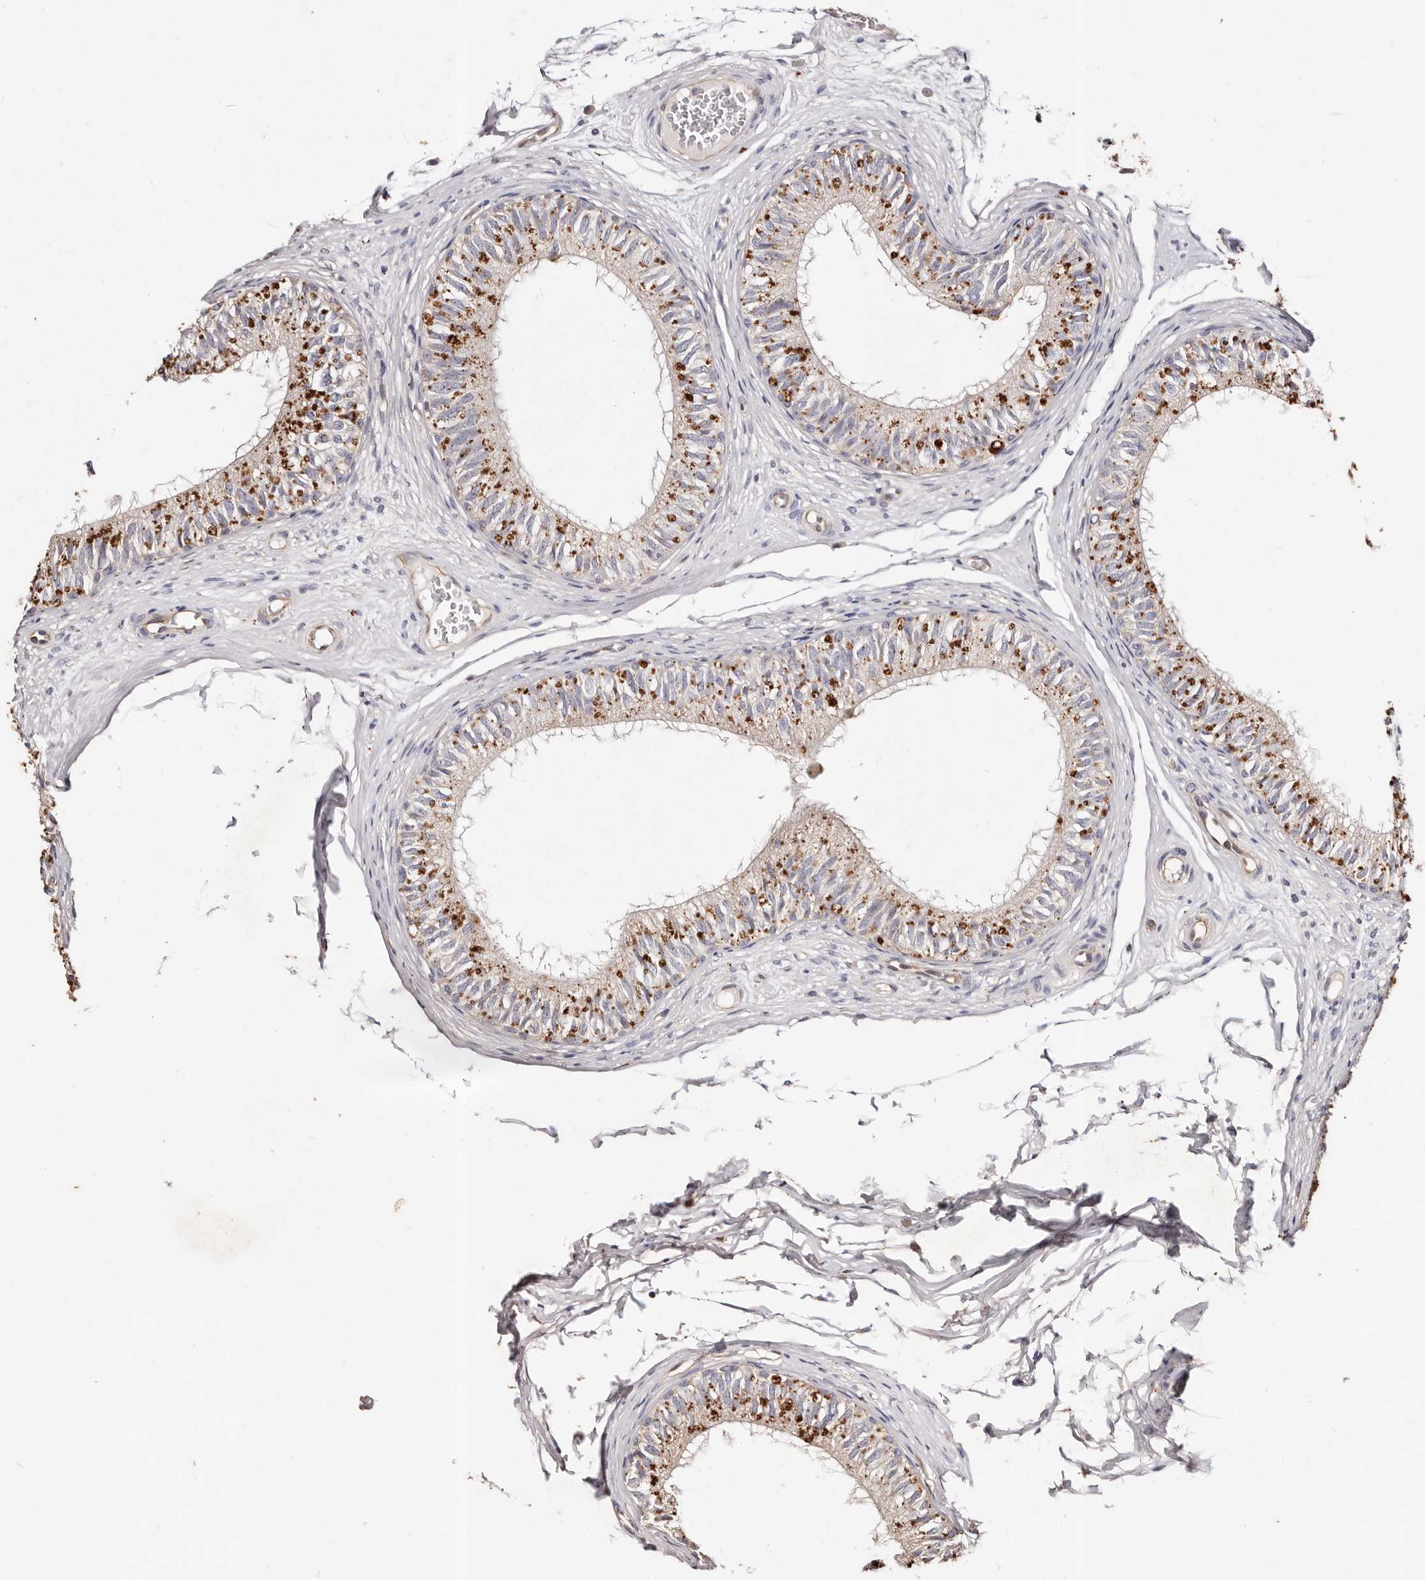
{"staining": {"intensity": "moderate", "quantity": "25%-75%", "location": "cytoplasmic/membranous"}, "tissue": "epididymis", "cell_type": "Glandular cells", "image_type": "normal", "snomed": [{"axis": "morphology", "description": "Normal tissue, NOS"}, {"axis": "morphology", "description": "Seminoma in situ"}, {"axis": "topography", "description": "Testis"}, {"axis": "topography", "description": "Epididymis"}], "caption": "Protein positivity by IHC shows moderate cytoplasmic/membranous expression in about 25%-75% of glandular cells in normal epididymis. (Brightfield microscopy of DAB IHC at high magnification).", "gene": "THBS3", "patient": {"sex": "male", "age": 28}}